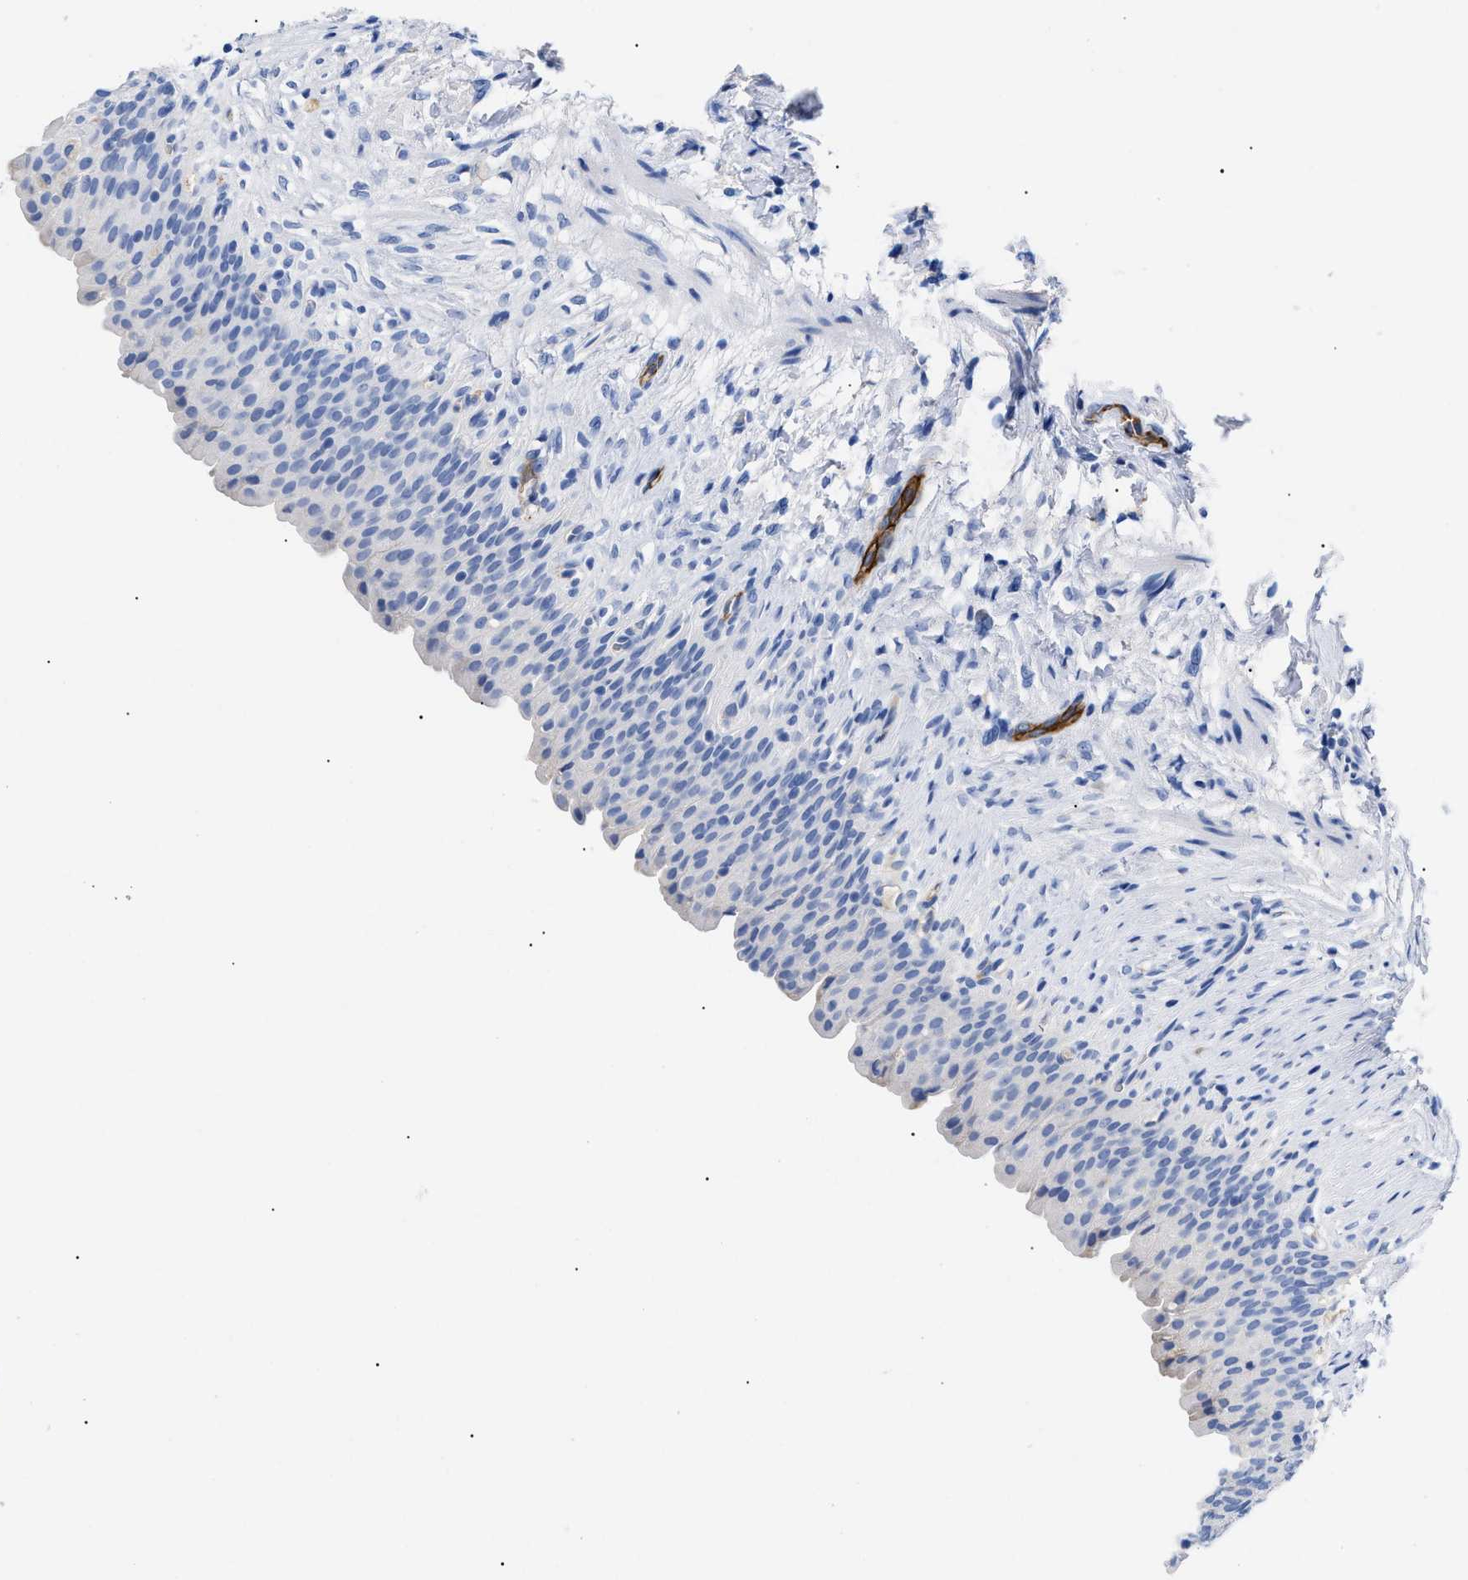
{"staining": {"intensity": "negative", "quantity": "none", "location": "none"}, "tissue": "urinary bladder", "cell_type": "Urothelial cells", "image_type": "normal", "snomed": [{"axis": "morphology", "description": "Normal tissue, NOS"}, {"axis": "topography", "description": "Urinary bladder"}], "caption": "IHC micrograph of benign urinary bladder: human urinary bladder stained with DAB reveals no significant protein expression in urothelial cells. (DAB (3,3'-diaminobenzidine) IHC with hematoxylin counter stain).", "gene": "ACKR1", "patient": {"sex": "female", "age": 79}}